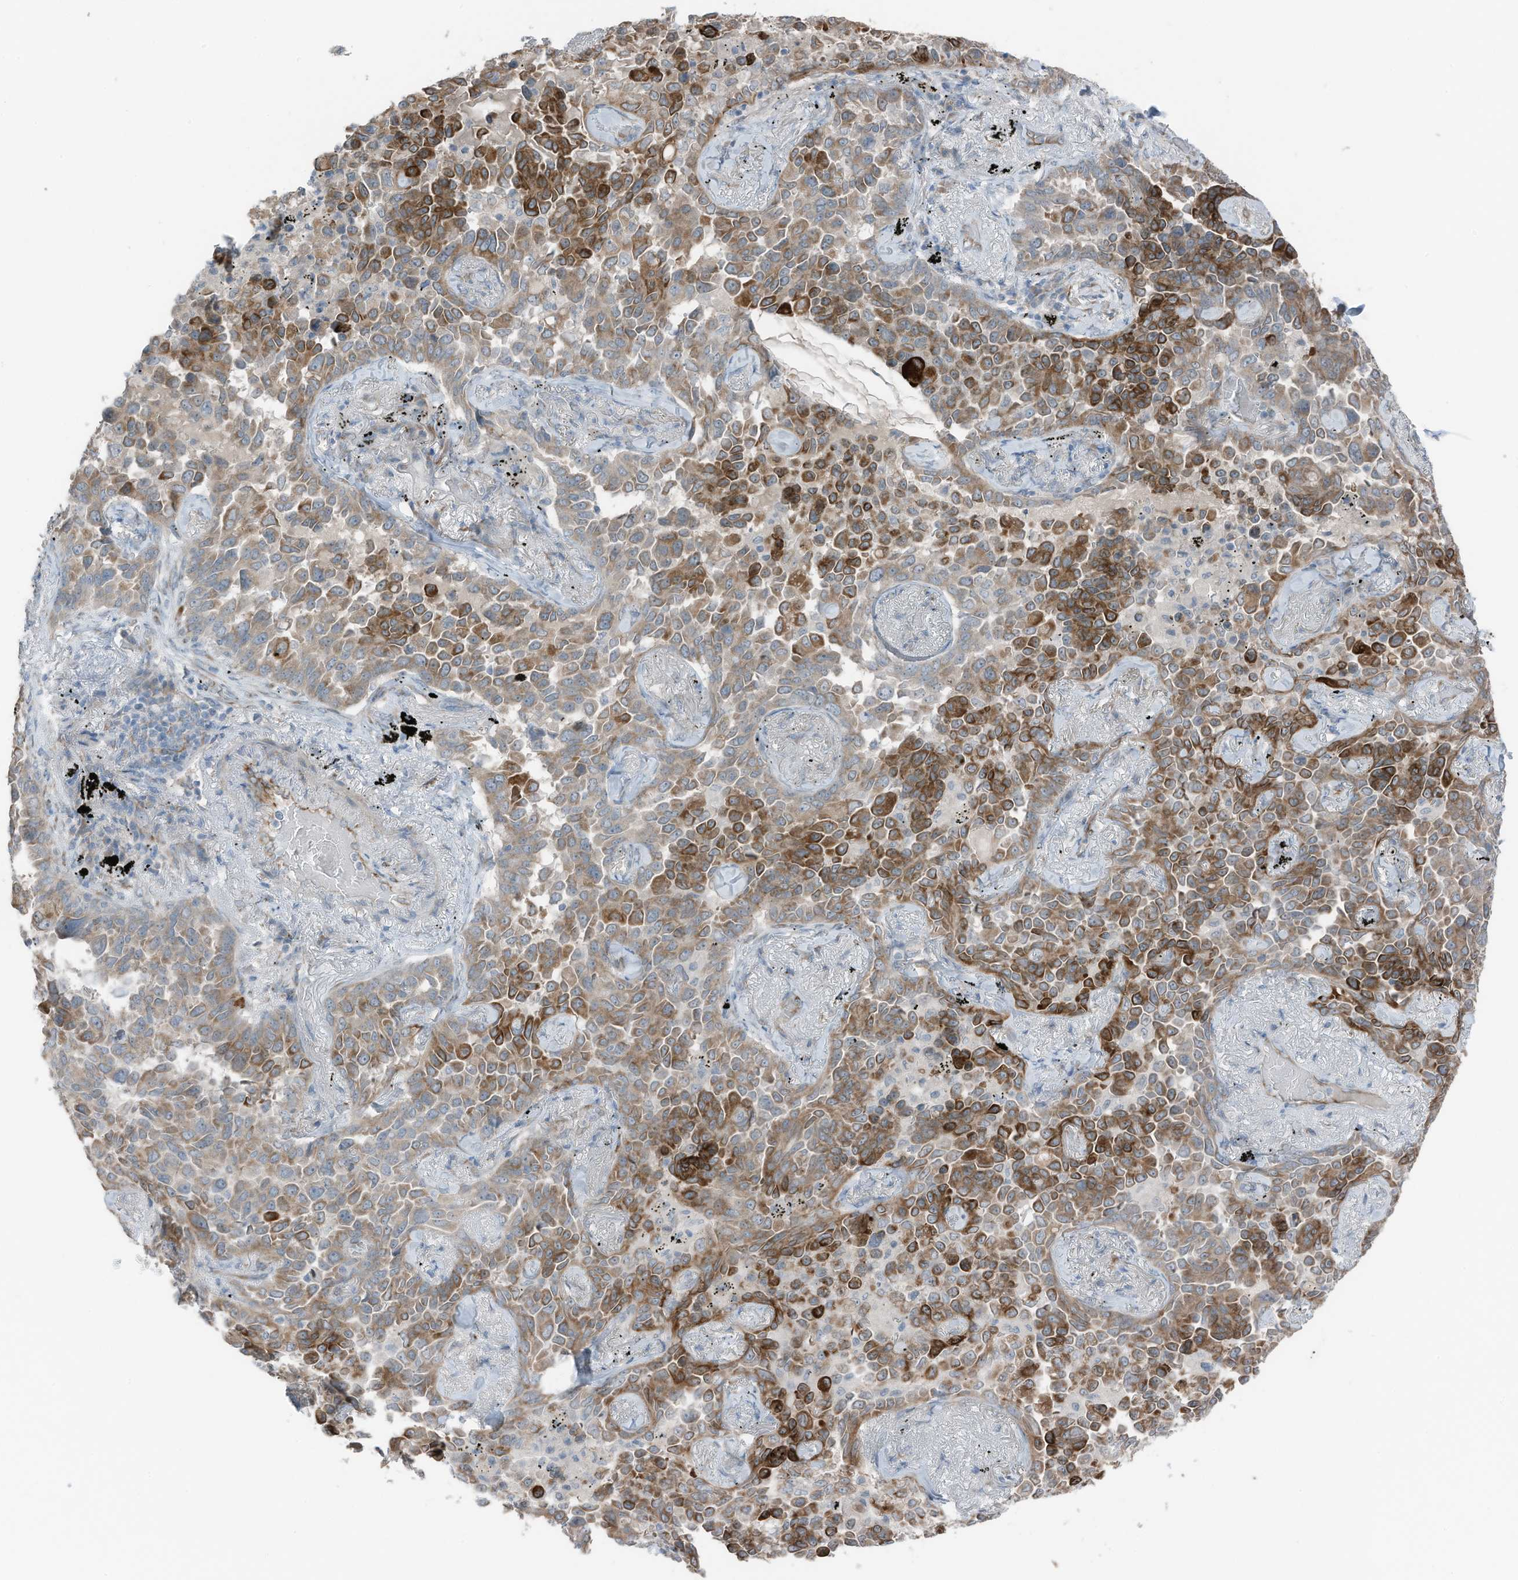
{"staining": {"intensity": "strong", "quantity": ">75%", "location": "cytoplasmic/membranous"}, "tissue": "lung cancer", "cell_type": "Tumor cells", "image_type": "cancer", "snomed": [{"axis": "morphology", "description": "Adenocarcinoma, NOS"}, {"axis": "topography", "description": "Lung"}], "caption": "Adenocarcinoma (lung) was stained to show a protein in brown. There is high levels of strong cytoplasmic/membranous expression in about >75% of tumor cells.", "gene": "ARHGEF33", "patient": {"sex": "female", "age": 67}}